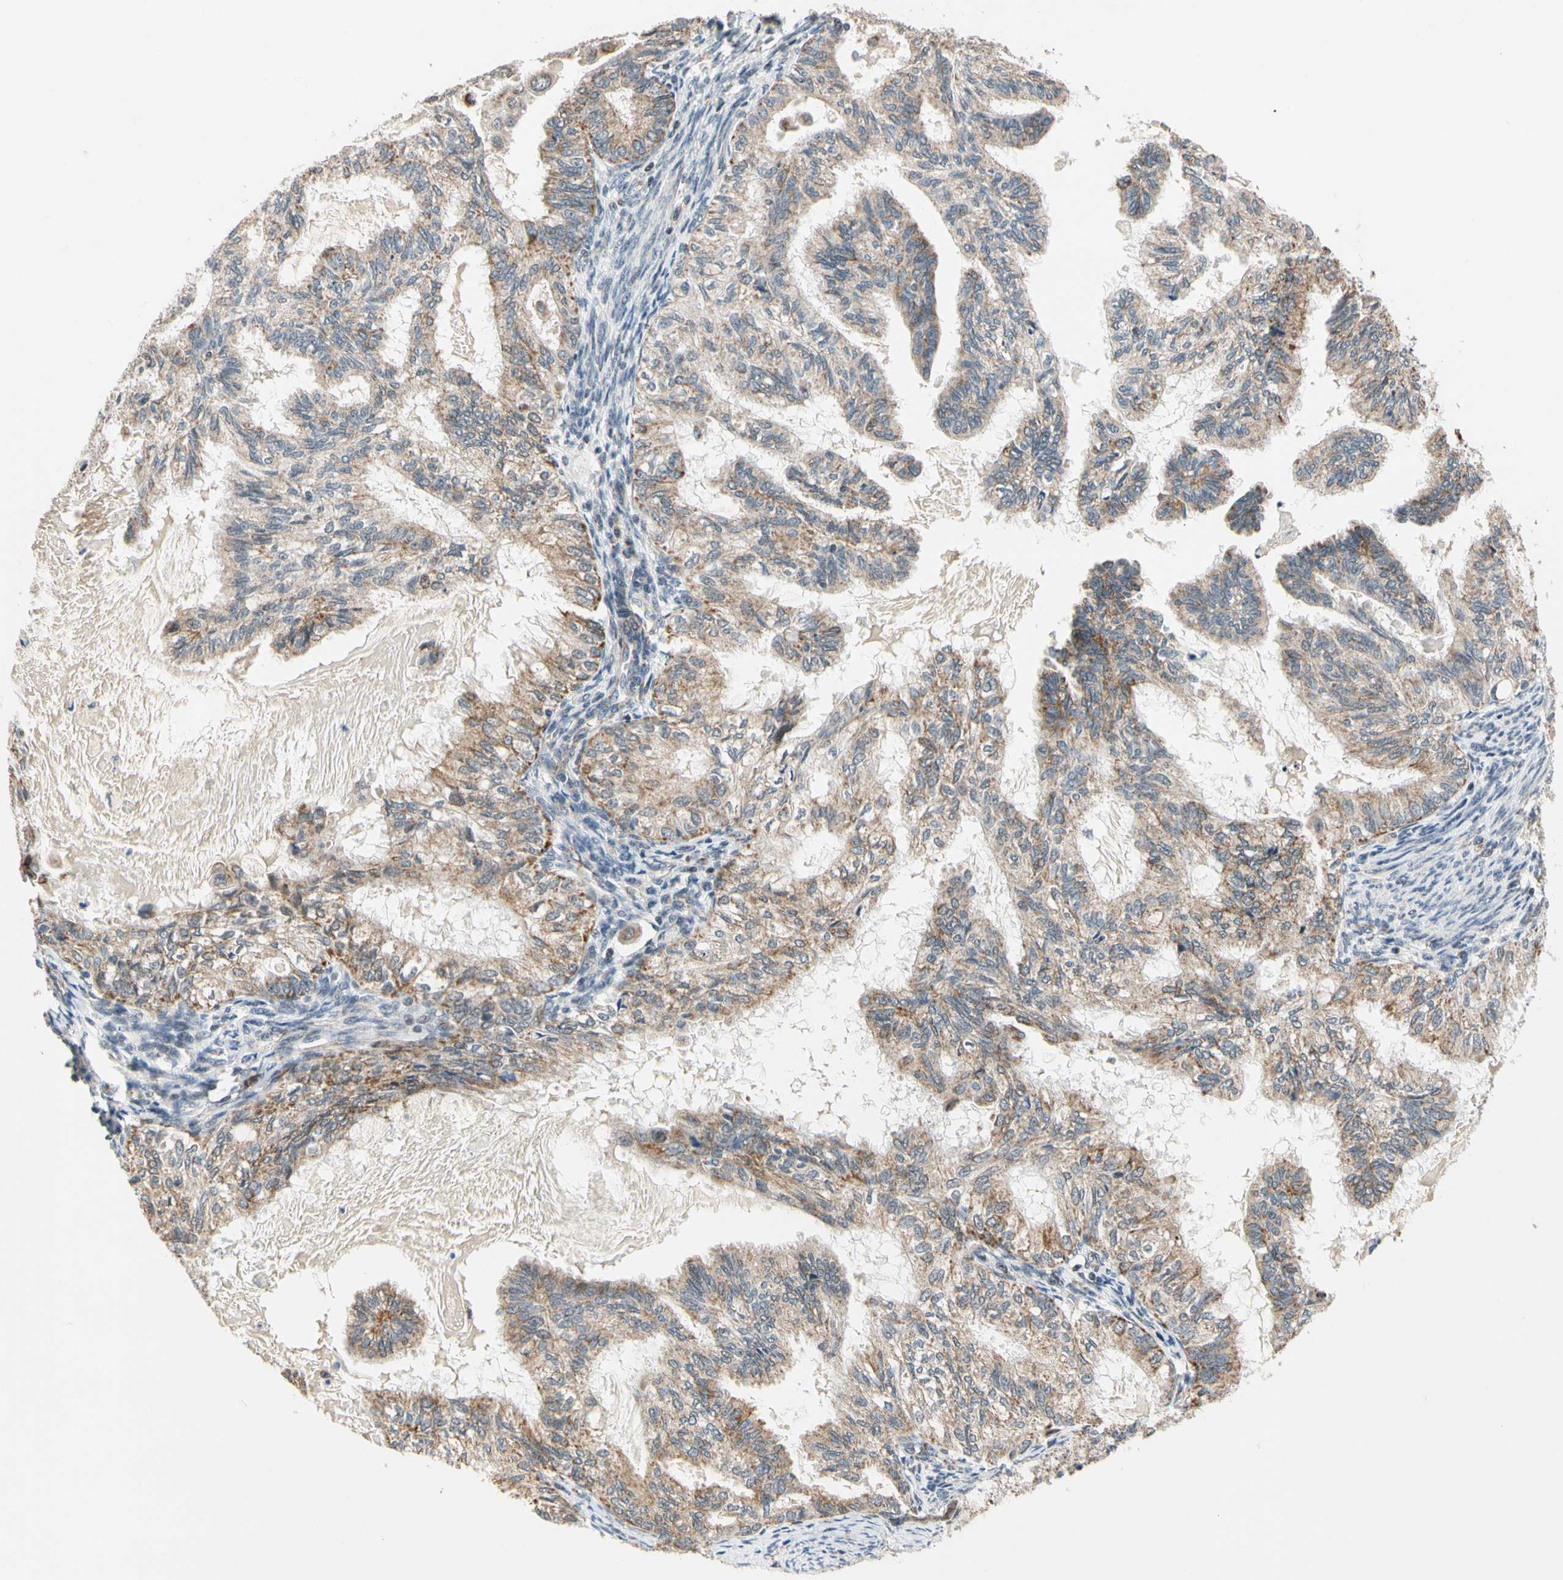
{"staining": {"intensity": "weak", "quantity": ">75%", "location": "cytoplasmic/membranous"}, "tissue": "cervical cancer", "cell_type": "Tumor cells", "image_type": "cancer", "snomed": [{"axis": "morphology", "description": "Normal tissue, NOS"}, {"axis": "morphology", "description": "Adenocarcinoma, NOS"}, {"axis": "topography", "description": "Cervix"}, {"axis": "topography", "description": "Endometrium"}], "caption": "An immunohistochemistry photomicrograph of tumor tissue is shown. Protein staining in brown labels weak cytoplasmic/membranous positivity in cervical adenocarcinoma within tumor cells.", "gene": "KHDC4", "patient": {"sex": "female", "age": 86}}